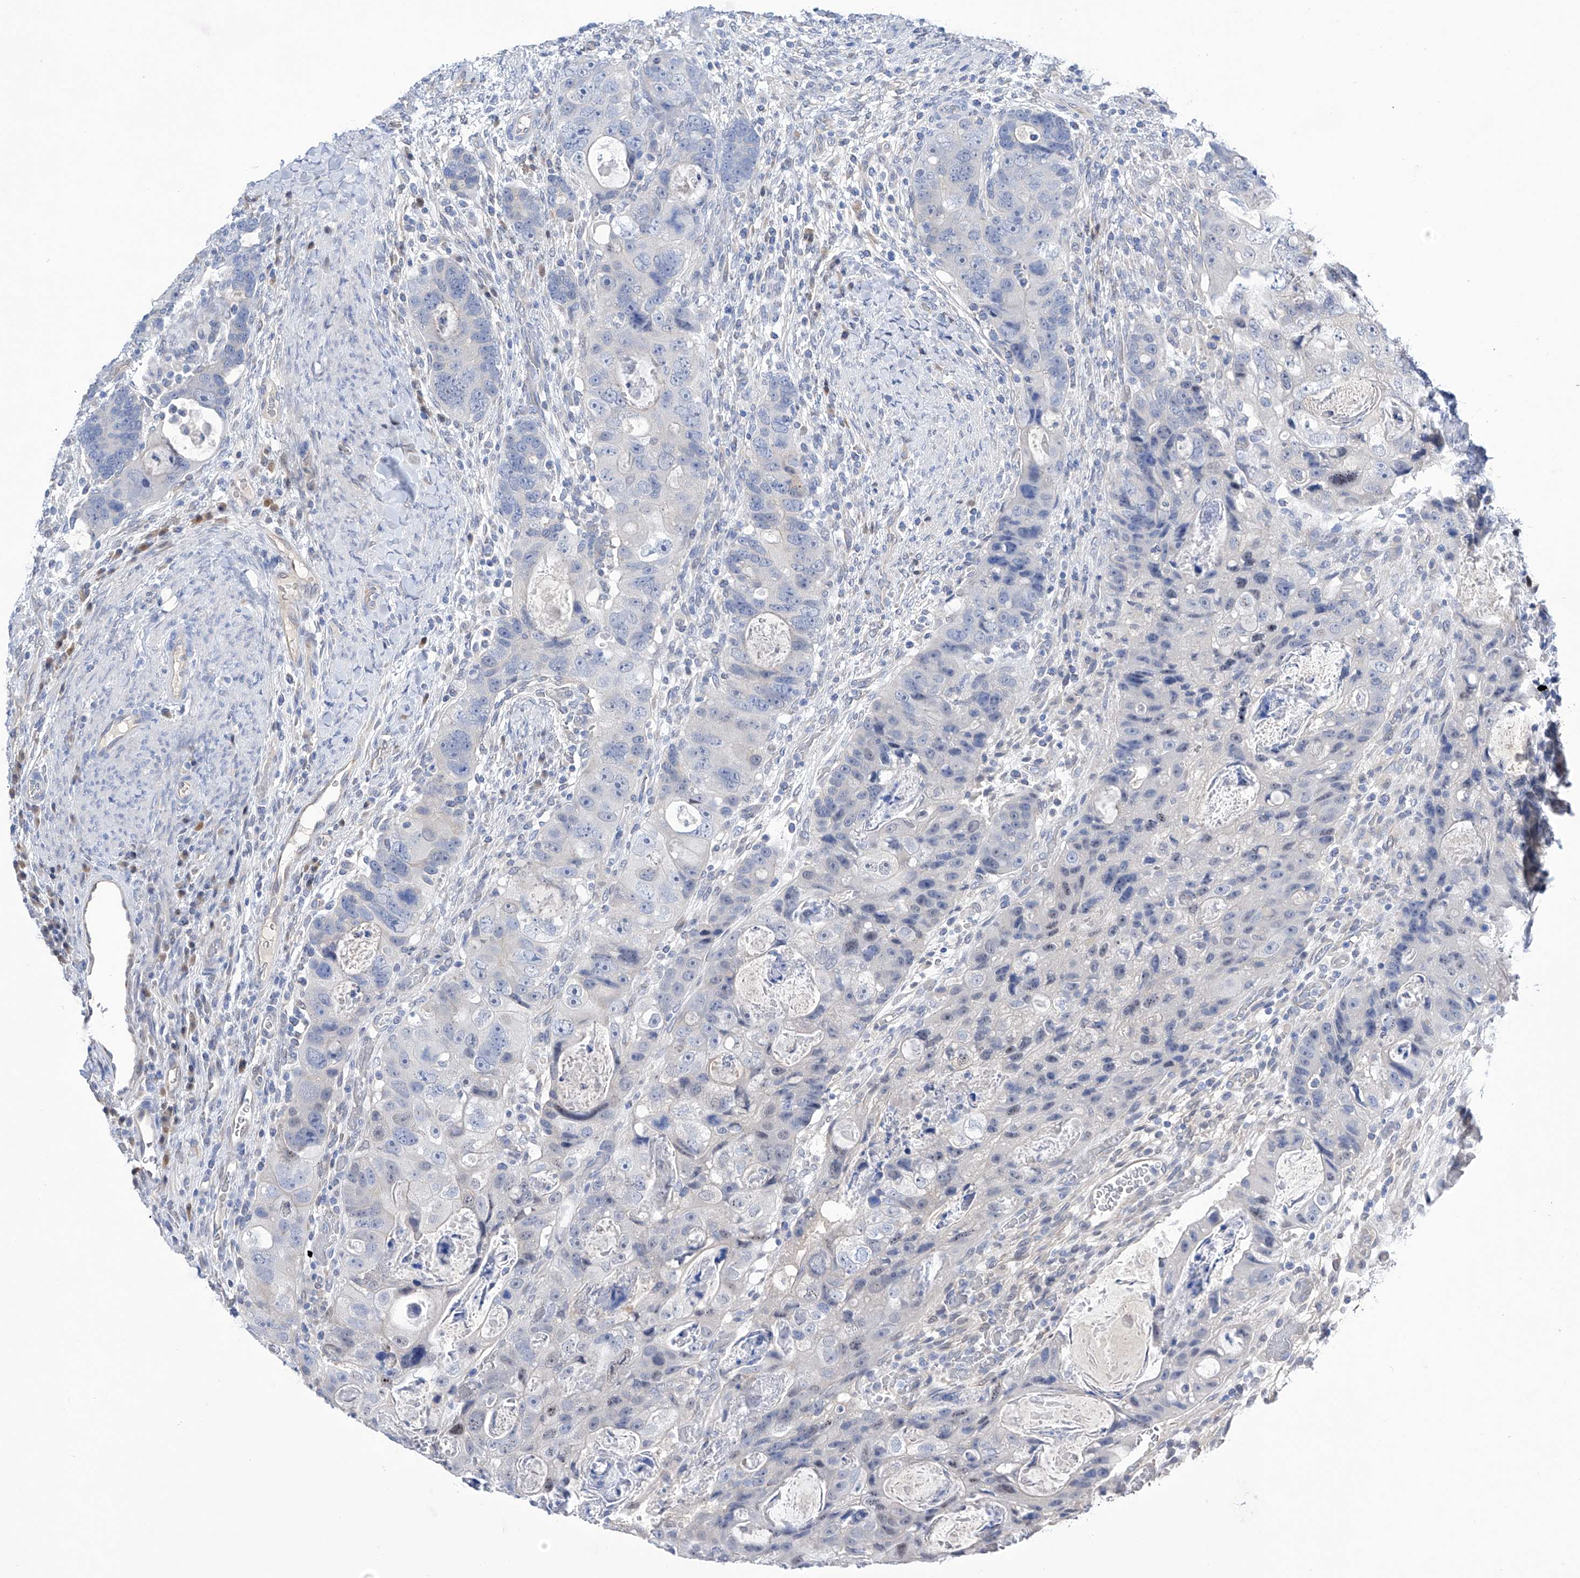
{"staining": {"intensity": "negative", "quantity": "none", "location": "none"}, "tissue": "colorectal cancer", "cell_type": "Tumor cells", "image_type": "cancer", "snomed": [{"axis": "morphology", "description": "Adenocarcinoma, NOS"}, {"axis": "topography", "description": "Rectum"}], "caption": "Colorectal cancer (adenocarcinoma) stained for a protein using immunohistochemistry (IHC) displays no staining tumor cells.", "gene": "PGM3", "patient": {"sex": "male", "age": 59}}